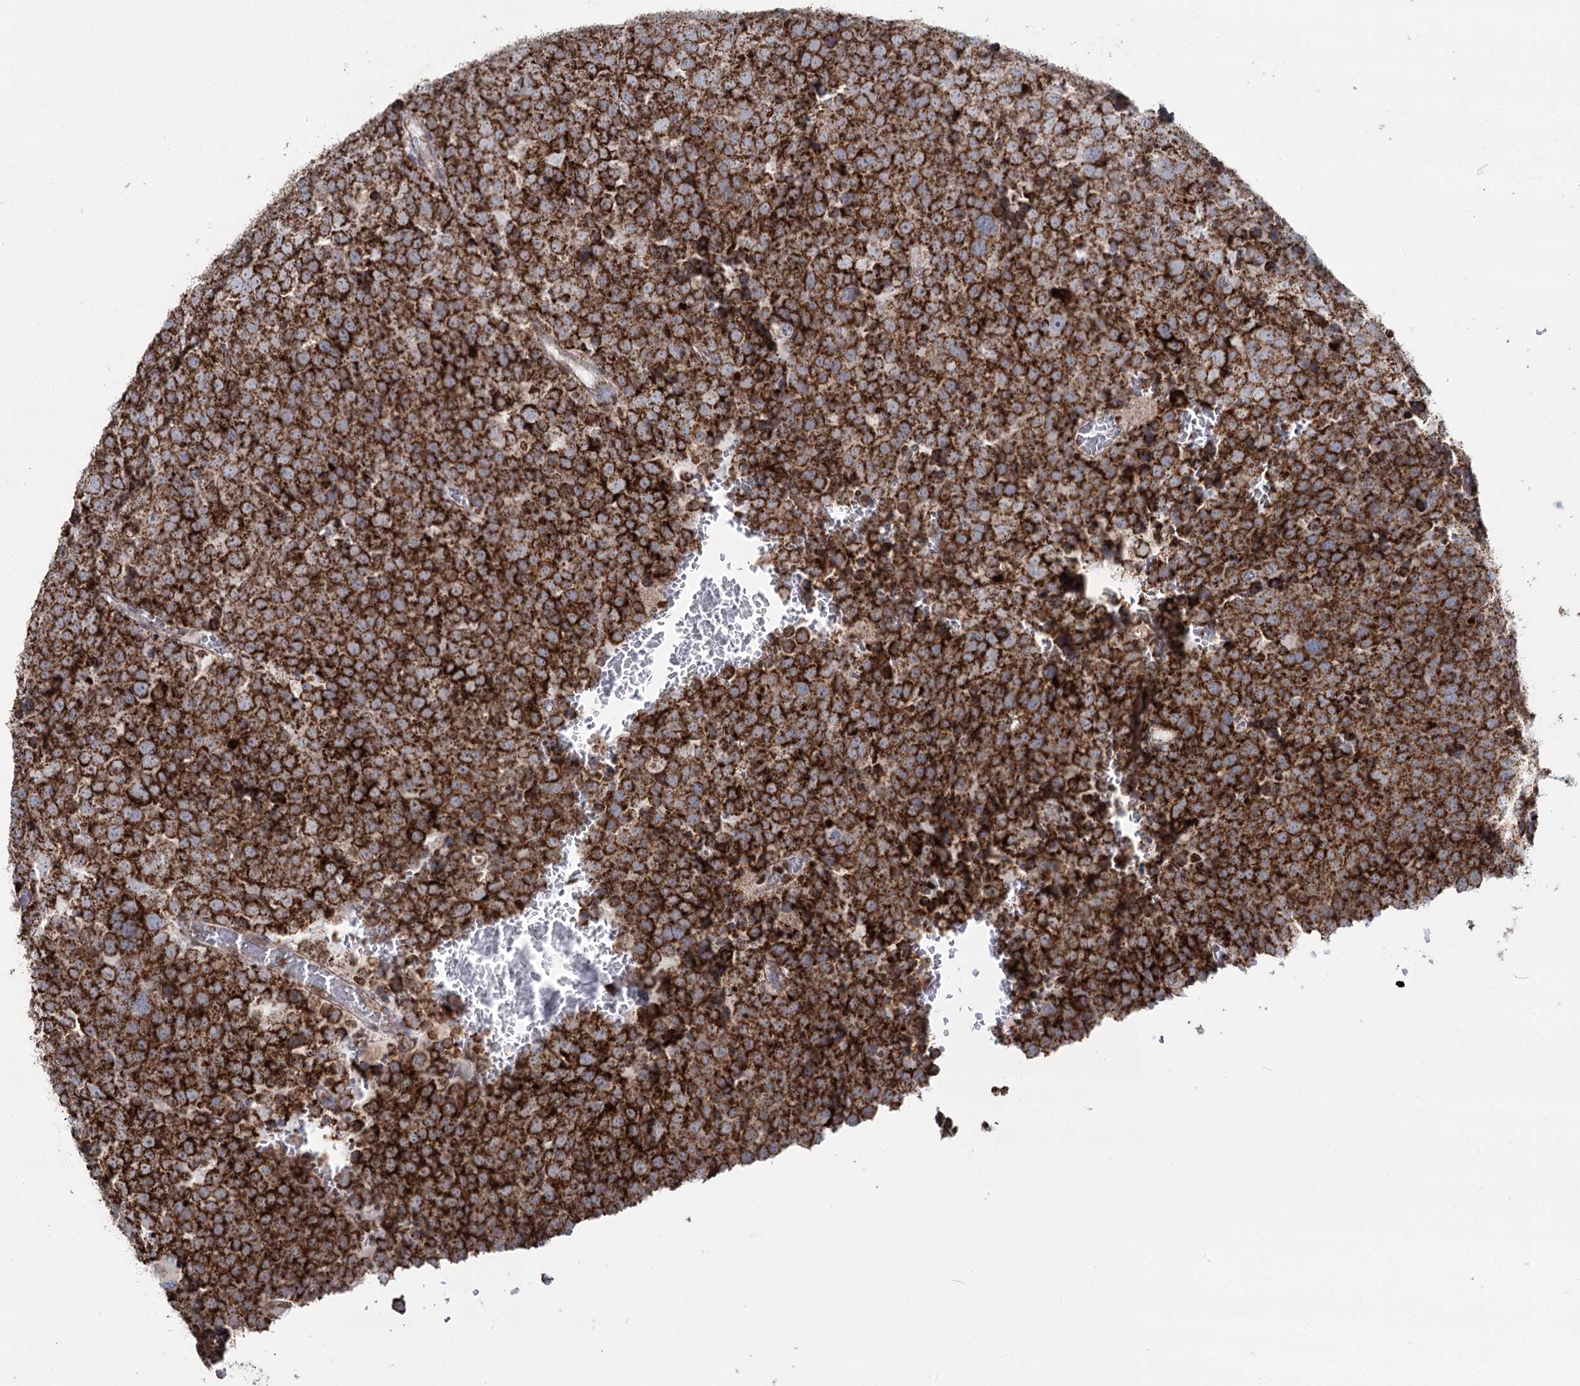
{"staining": {"intensity": "strong", "quantity": ">75%", "location": "cytoplasmic/membranous"}, "tissue": "testis cancer", "cell_type": "Tumor cells", "image_type": "cancer", "snomed": [{"axis": "morphology", "description": "Seminoma, NOS"}, {"axis": "topography", "description": "Testis"}], "caption": "Tumor cells display high levels of strong cytoplasmic/membranous staining in about >75% of cells in human testis cancer.", "gene": "PDHX", "patient": {"sex": "male", "age": 71}}